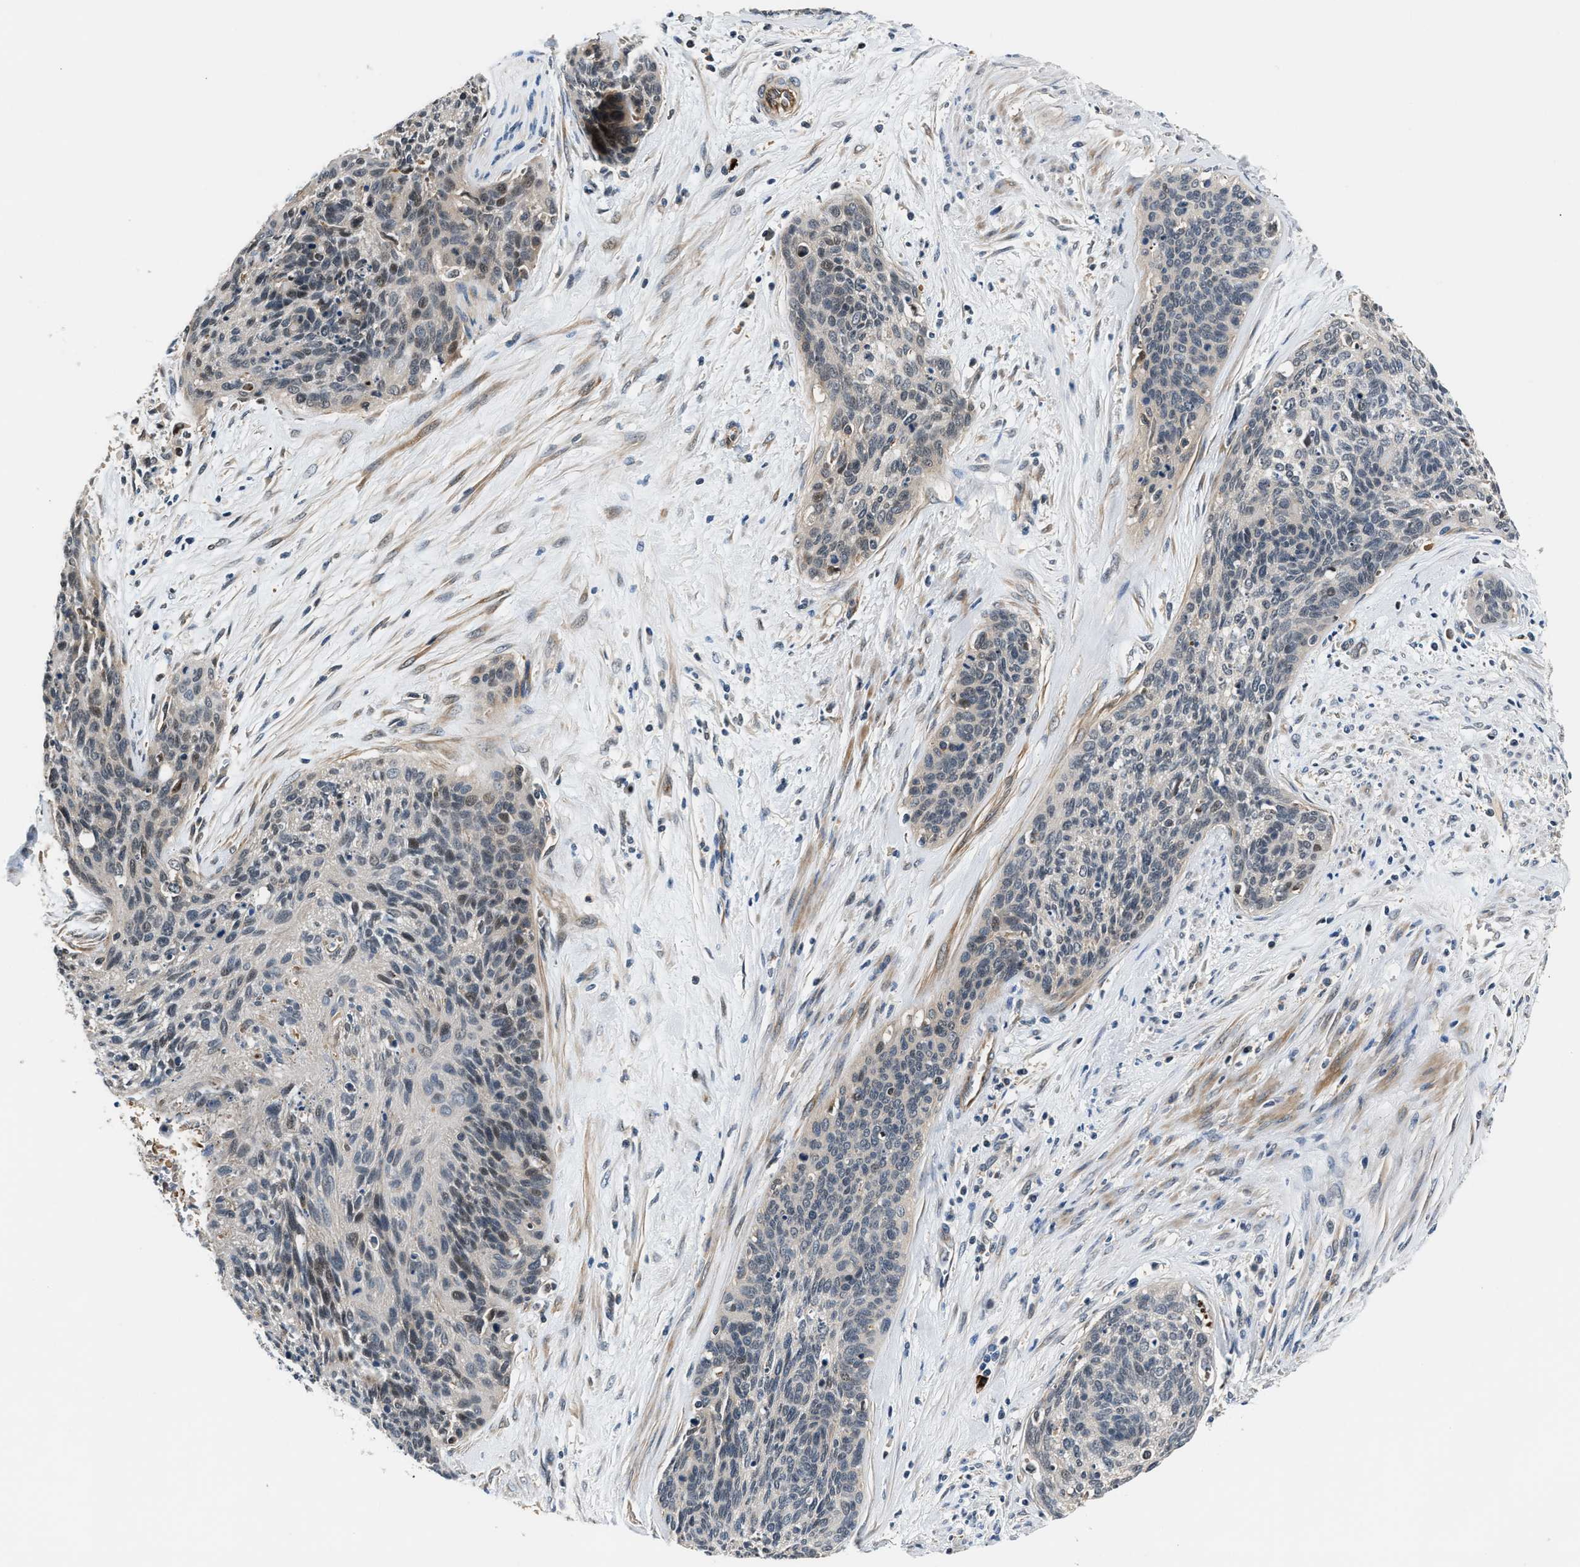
{"staining": {"intensity": "weak", "quantity": "<25%", "location": "nuclear"}, "tissue": "cervical cancer", "cell_type": "Tumor cells", "image_type": "cancer", "snomed": [{"axis": "morphology", "description": "Squamous cell carcinoma, NOS"}, {"axis": "topography", "description": "Cervix"}], "caption": "Tumor cells show no significant protein expression in cervical squamous cell carcinoma.", "gene": "TUT7", "patient": {"sex": "female", "age": 55}}